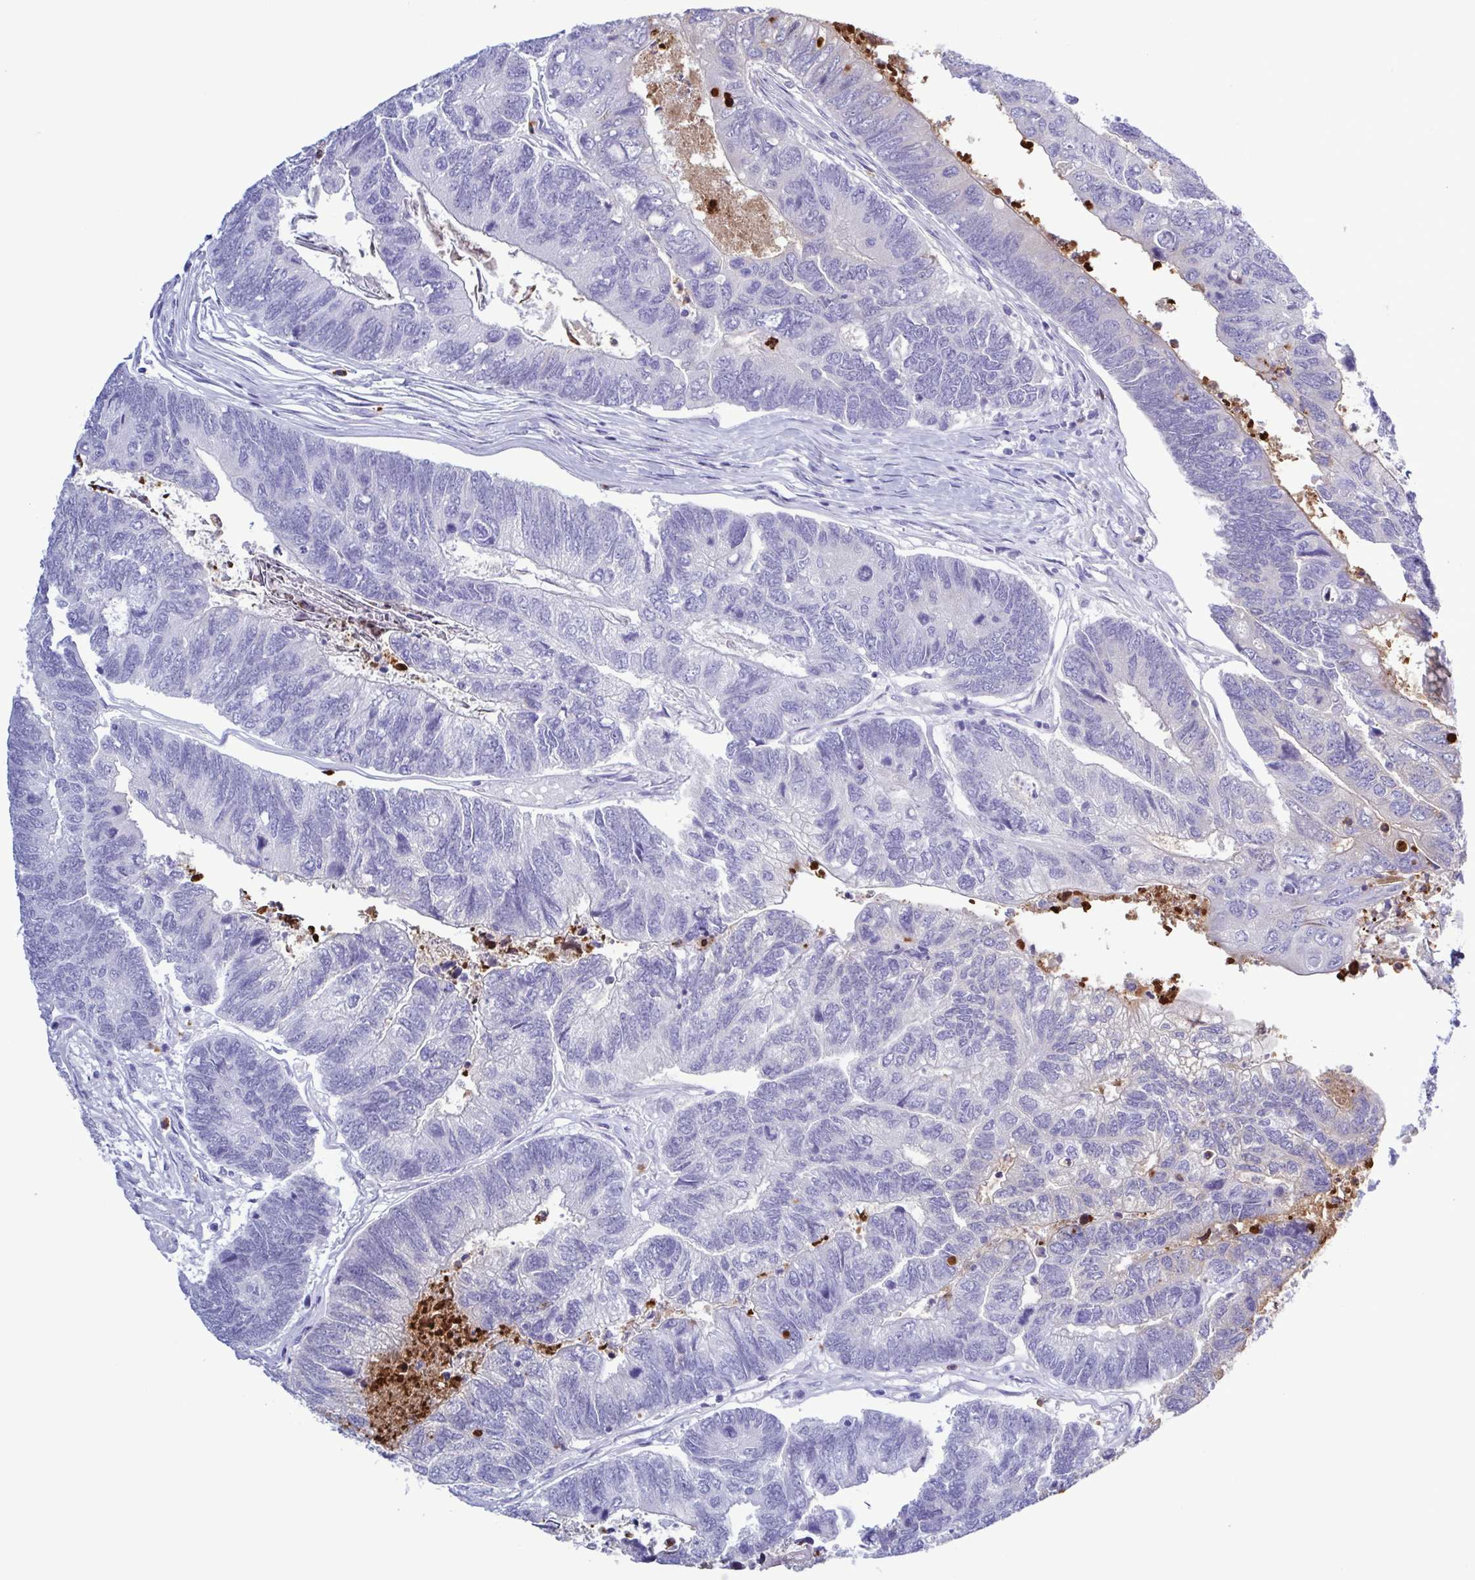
{"staining": {"intensity": "negative", "quantity": "none", "location": "none"}, "tissue": "colorectal cancer", "cell_type": "Tumor cells", "image_type": "cancer", "snomed": [{"axis": "morphology", "description": "Adenocarcinoma, NOS"}, {"axis": "topography", "description": "Colon"}], "caption": "This is an immunohistochemistry (IHC) photomicrograph of colorectal adenocarcinoma. There is no positivity in tumor cells.", "gene": "LTF", "patient": {"sex": "female", "age": 67}}